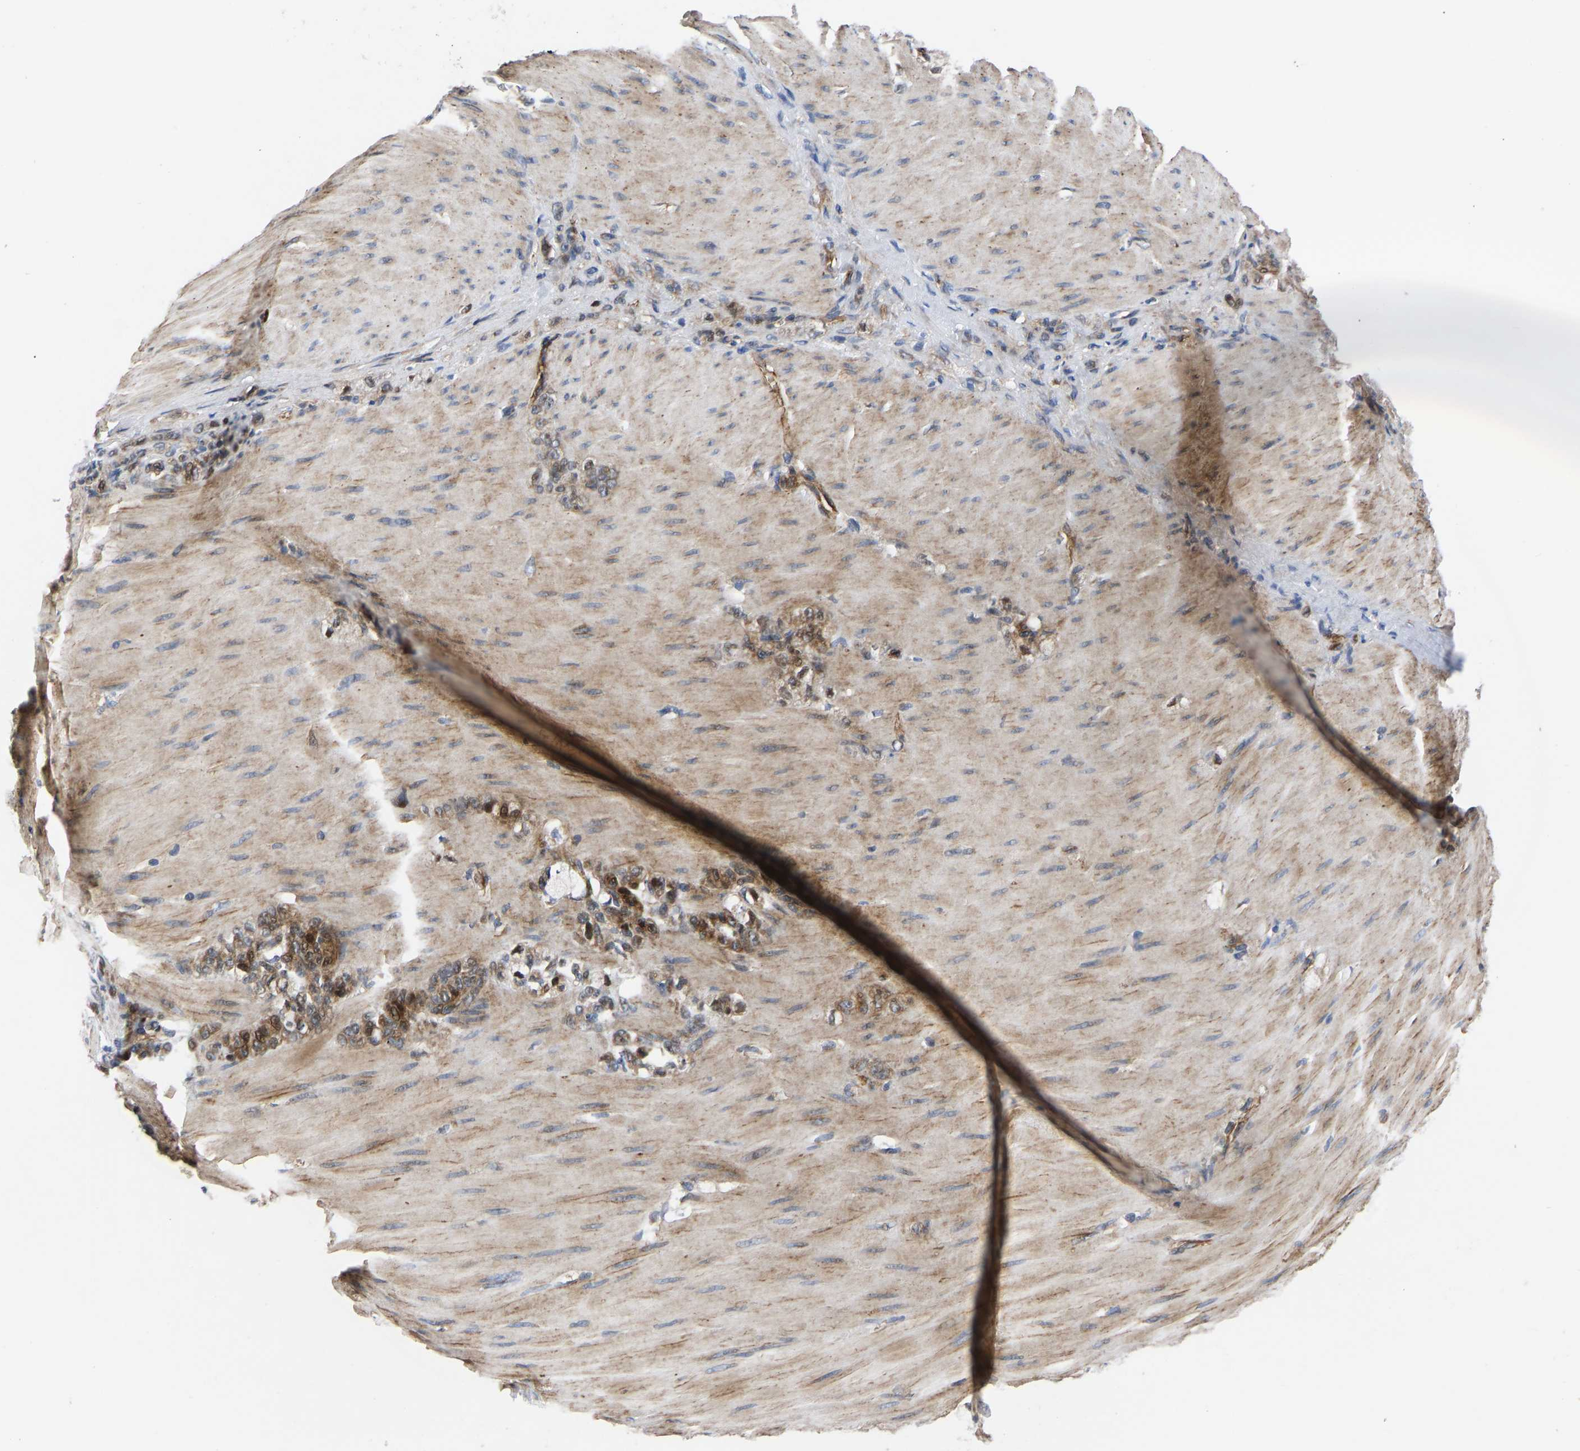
{"staining": {"intensity": "weak", "quantity": ">75%", "location": "cytoplasmic/membranous"}, "tissue": "stomach cancer", "cell_type": "Tumor cells", "image_type": "cancer", "snomed": [{"axis": "morphology", "description": "Normal tissue, NOS"}, {"axis": "morphology", "description": "Adenocarcinoma, NOS"}, {"axis": "topography", "description": "Stomach"}], "caption": "Human adenocarcinoma (stomach) stained with a brown dye displays weak cytoplasmic/membranous positive positivity in approximately >75% of tumor cells.", "gene": "TMEM38B", "patient": {"sex": "male", "age": 82}}